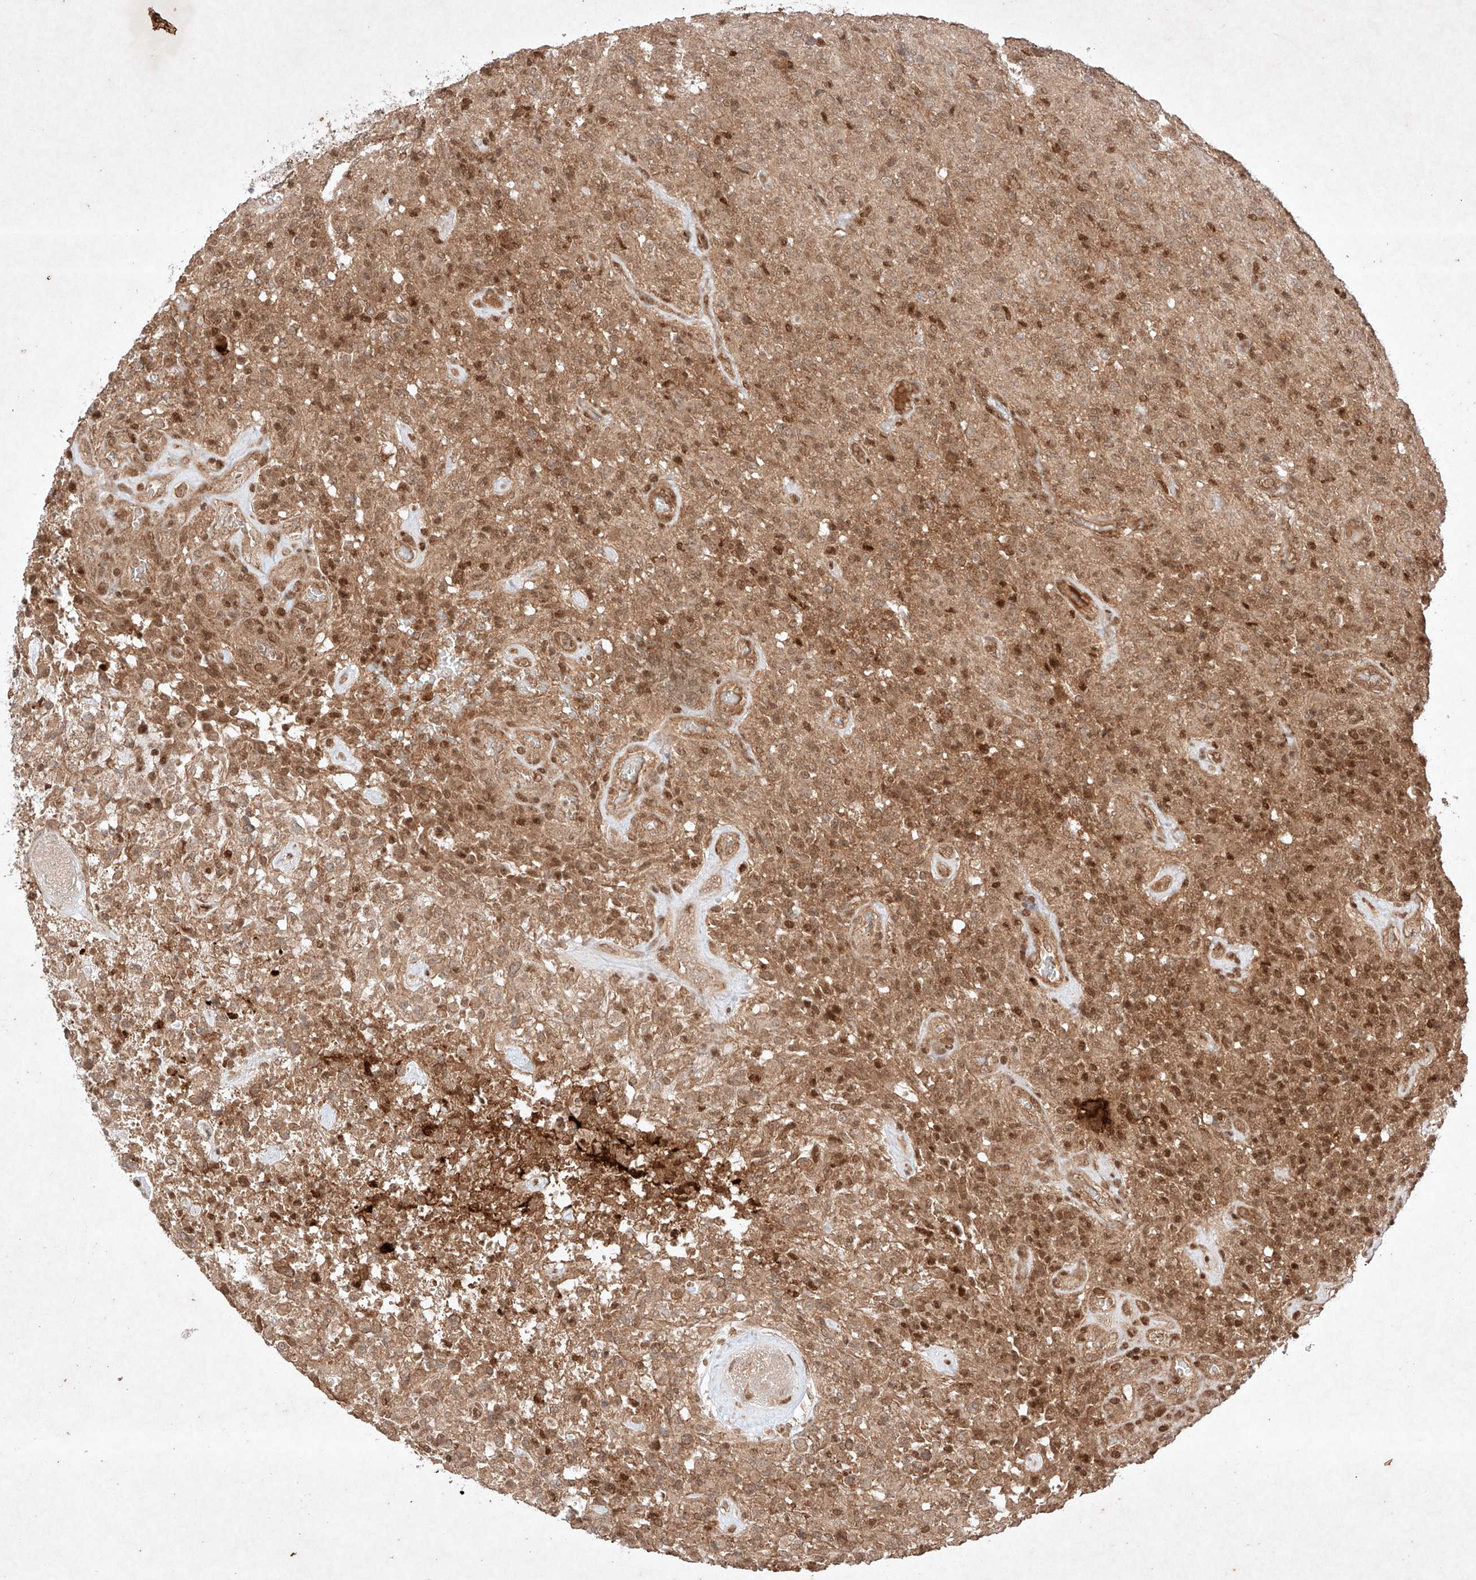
{"staining": {"intensity": "moderate", "quantity": ">75%", "location": "cytoplasmic/membranous,nuclear"}, "tissue": "glioma", "cell_type": "Tumor cells", "image_type": "cancer", "snomed": [{"axis": "morphology", "description": "Glioma, malignant, High grade"}, {"axis": "topography", "description": "Brain"}], "caption": "High-grade glioma (malignant) was stained to show a protein in brown. There is medium levels of moderate cytoplasmic/membranous and nuclear positivity in about >75% of tumor cells.", "gene": "RNF31", "patient": {"sex": "female", "age": 57}}